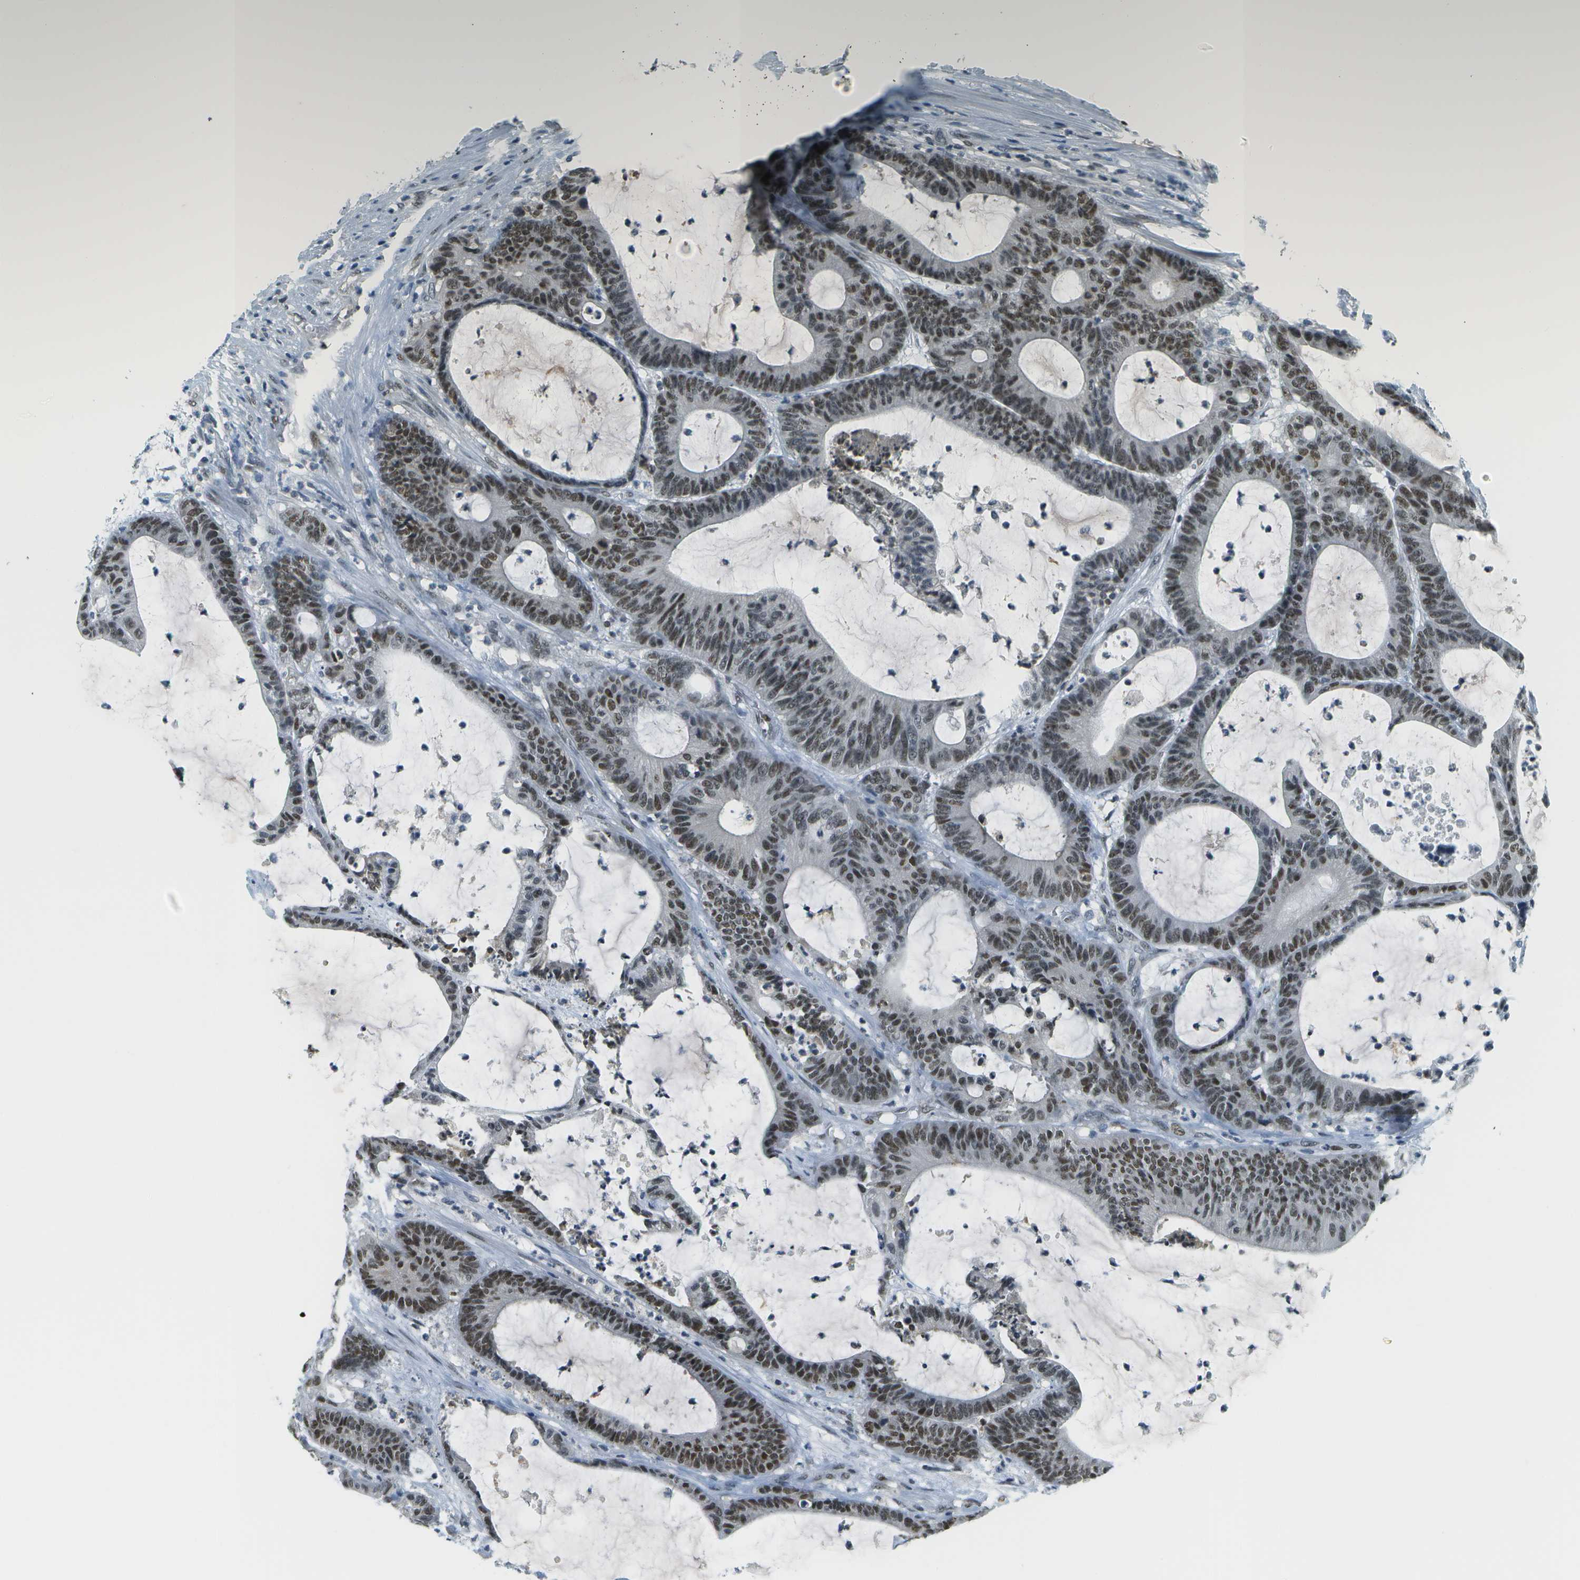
{"staining": {"intensity": "strong", "quantity": ">75%", "location": "nuclear"}, "tissue": "colorectal cancer", "cell_type": "Tumor cells", "image_type": "cancer", "snomed": [{"axis": "morphology", "description": "Adenocarcinoma, NOS"}, {"axis": "topography", "description": "Colon"}], "caption": "This micrograph shows adenocarcinoma (colorectal) stained with immunohistochemistry to label a protein in brown. The nuclear of tumor cells show strong positivity for the protein. Nuclei are counter-stained blue.", "gene": "CBX5", "patient": {"sex": "female", "age": 84}}